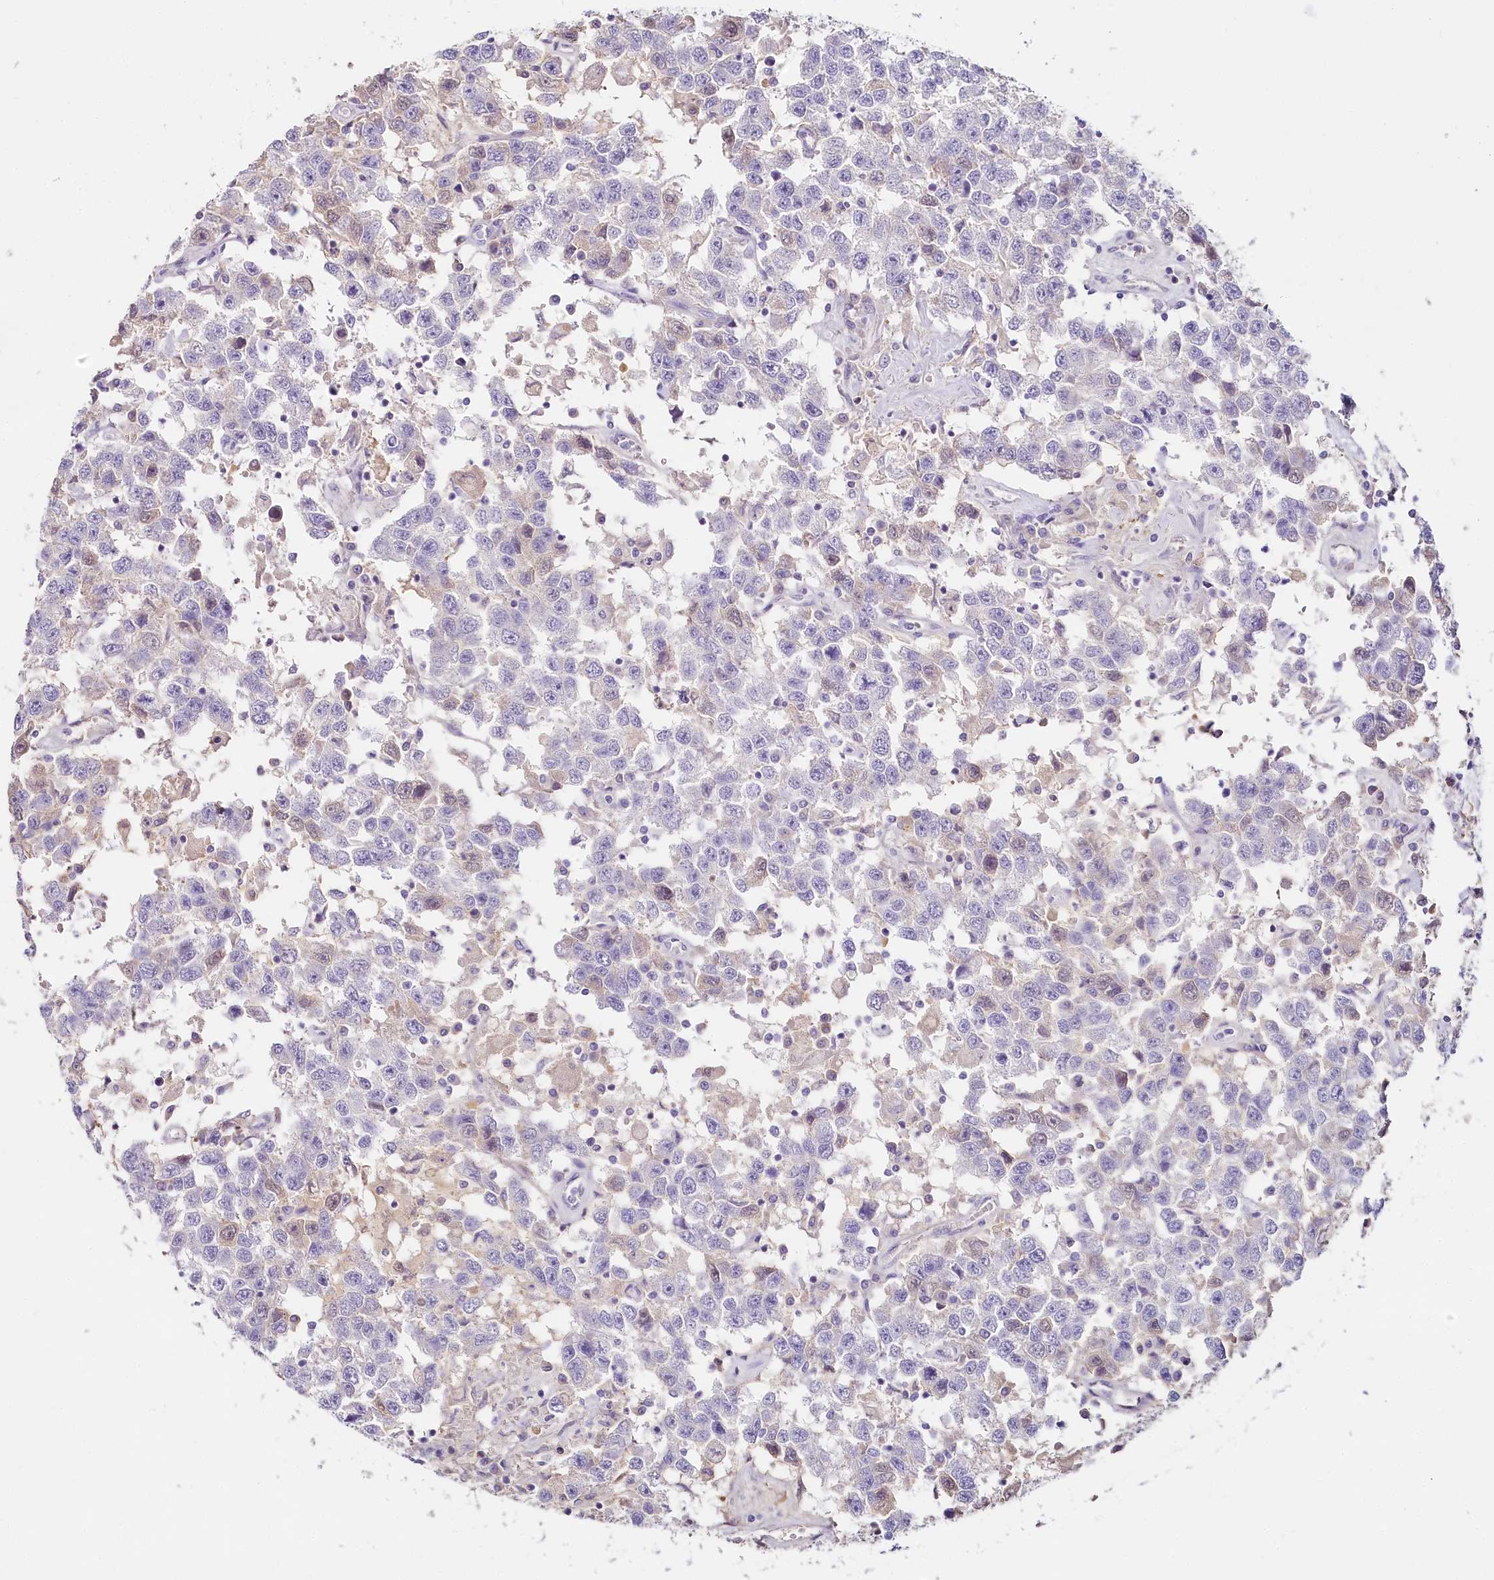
{"staining": {"intensity": "weak", "quantity": "<25%", "location": "nuclear"}, "tissue": "testis cancer", "cell_type": "Tumor cells", "image_type": "cancer", "snomed": [{"axis": "morphology", "description": "Seminoma, NOS"}, {"axis": "topography", "description": "Testis"}], "caption": "Testis seminoma was stained to show a protein in brown. There is no significant expression in tumor cells.", "gene": "HPD", "patient": {"sex": "male", "age": 41}}